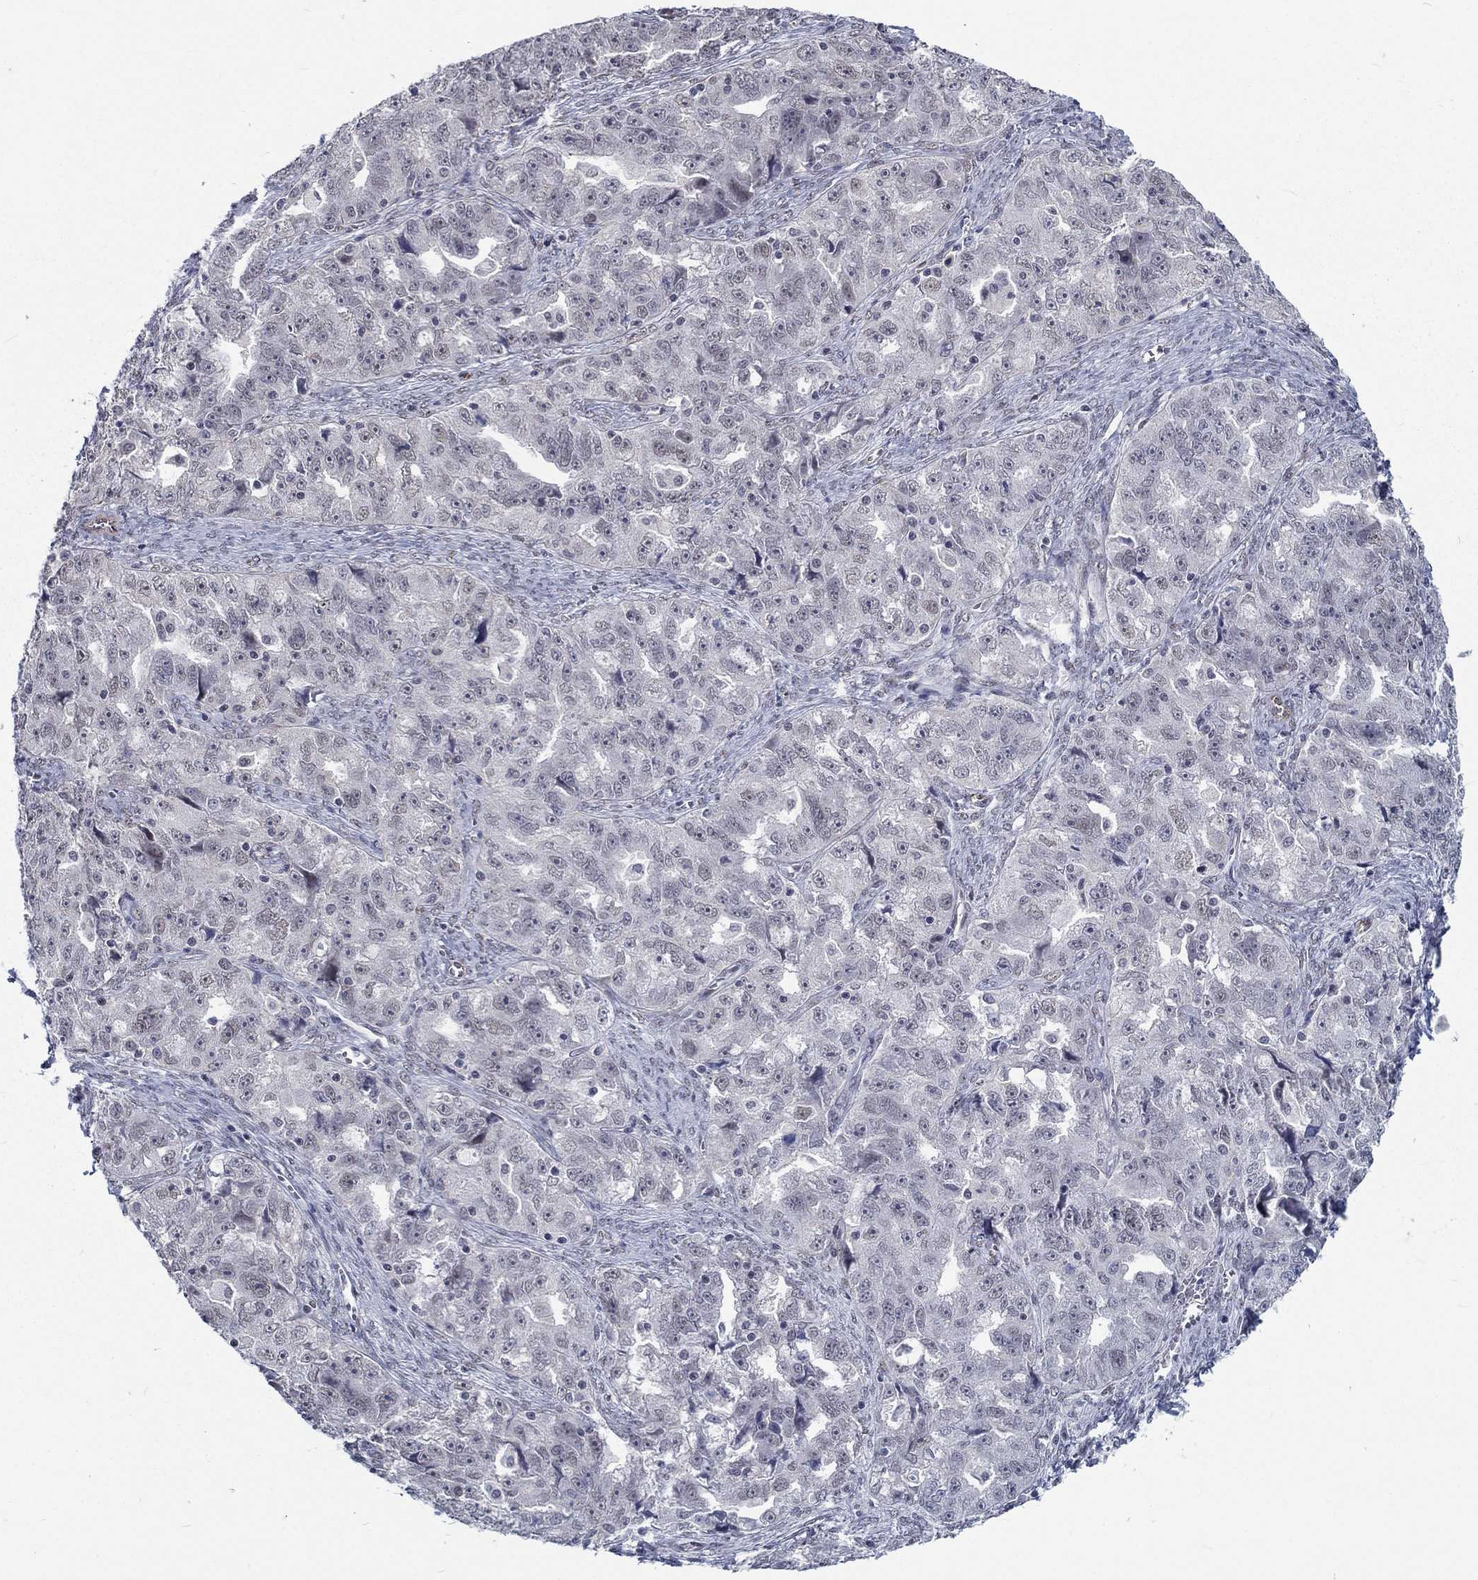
{"staining": {"intensity": "negative", "quantity": "none", "location": "none"}, "tissue": "ovarian cancer", "cell_type": "Tumor cells", "image_type": "cancer", "snomed": [{"axis": "morphology", "description": "Cystadenocarcinoma, serous, NOS"}, {"axis": "topography", "description": "Ovary"}], "caption": "A photomicrograph of ovarian cancer stained for a protein displays no brown staining in tumor cells.", "gene": "ZBED1", "patient": {"sex": "female", "age": 51}}